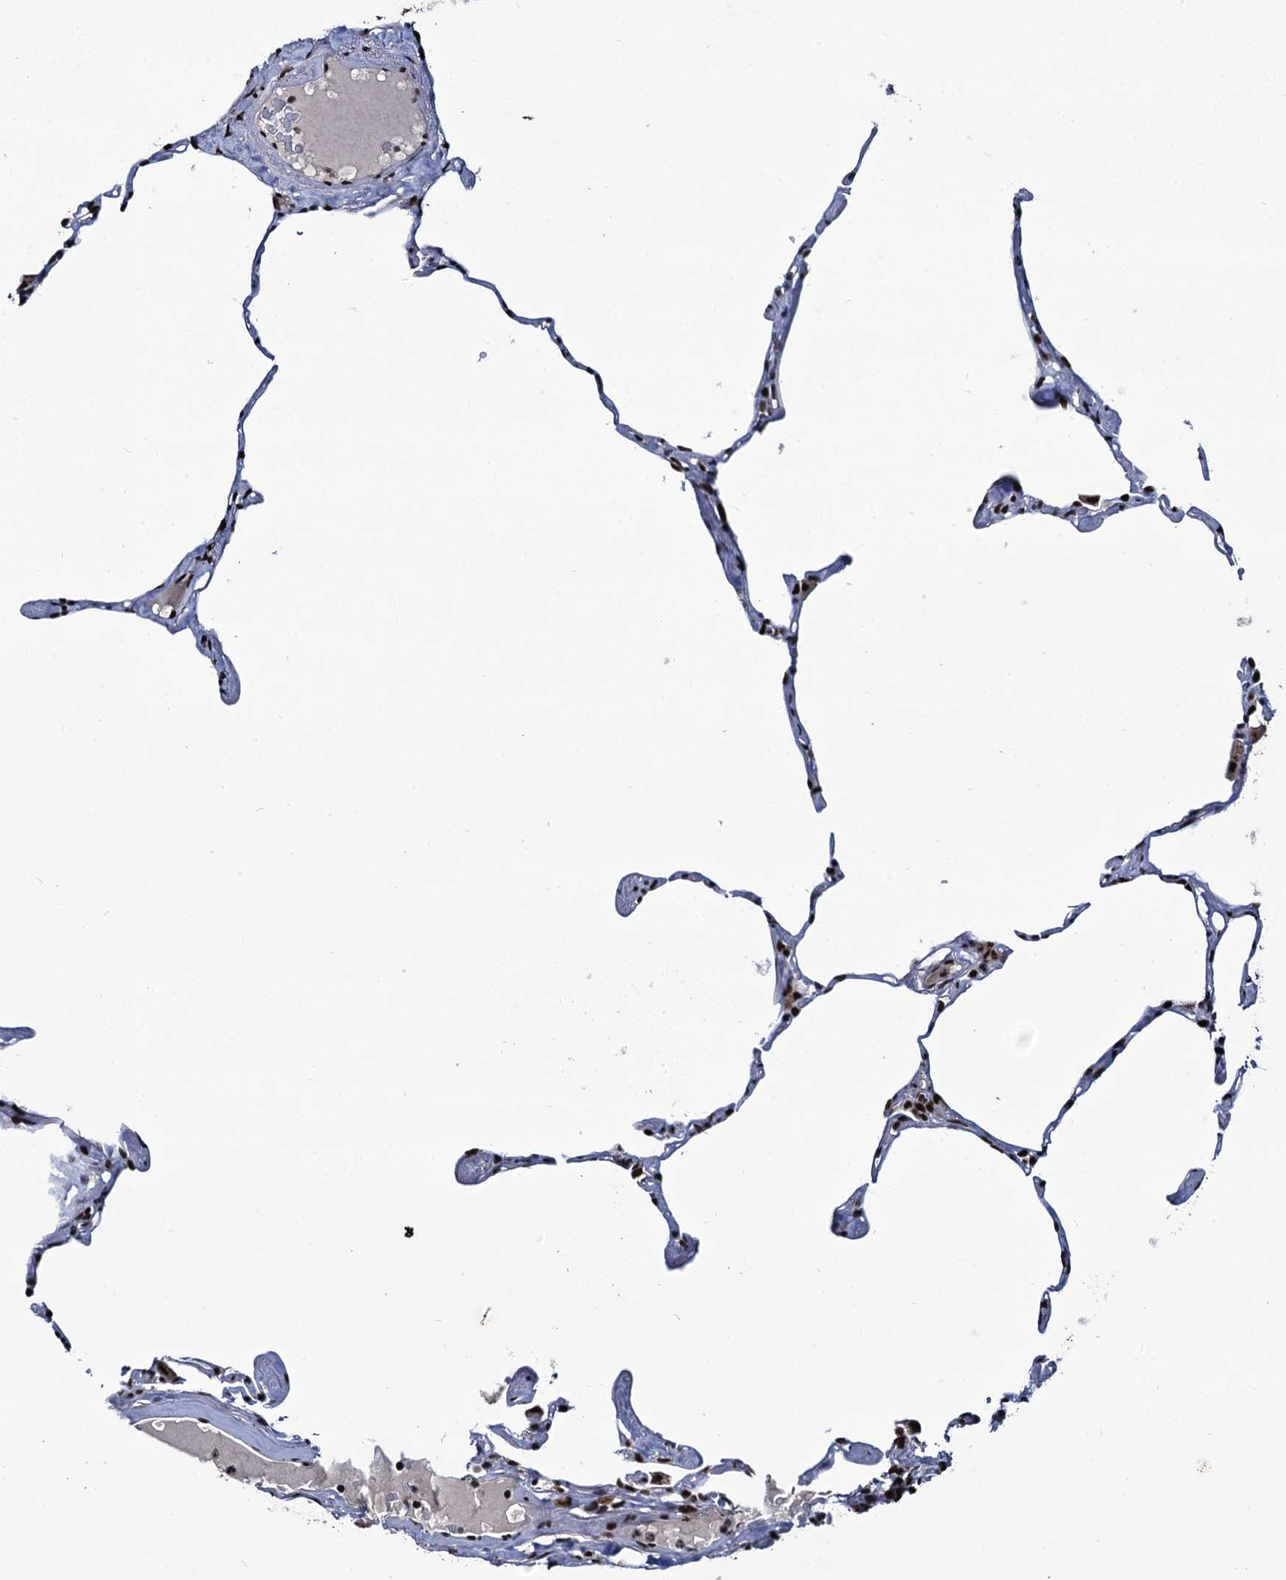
{"staining": {"intensity": "negative", "quantity": "none", "location": "none"}, "tissue": "lung", "cell_type": "Alveolar cells", "image_type": "normal", "snomed": [{"axis": "morphology", "description": "Normal tissue, NOS"}, {"axis": "topography", "description": "Lung"}], "caption": "Lung stained for a protein using IHC demonstrates no positivity alveolar cells.", "gene": "RPUSD4", "patient": {"sex": "male", "age": 65}}